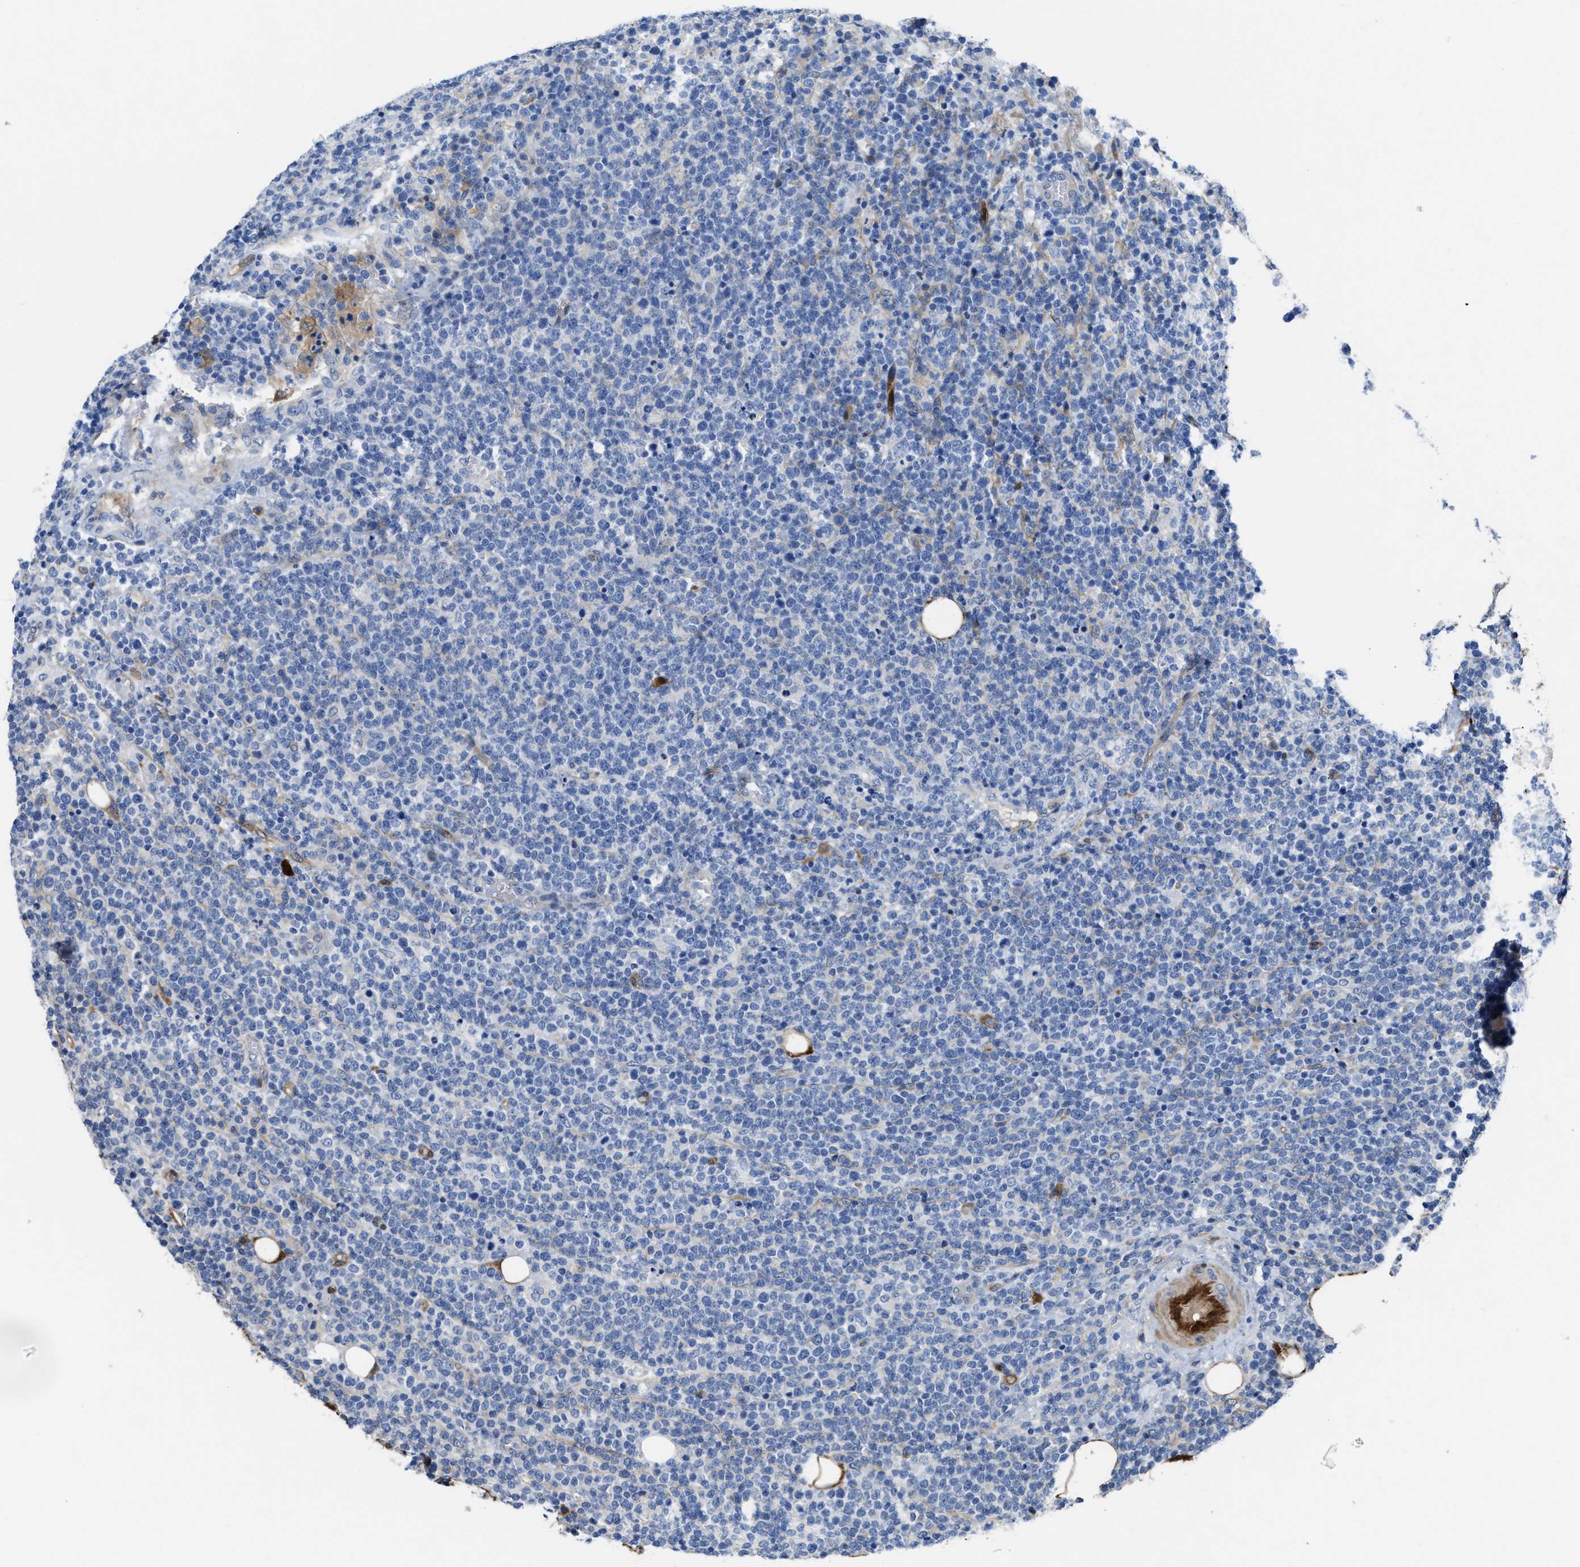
{"staining": {"intensity": "negative", "quantity": "none", "location": "none"}, "tissue": "lymphoma", "cell_type": "Tumor cells", "image_type": "cancer", "snomed": [{"axis": "morphology", "description": "Malignant lymphoma, non-Hodgkin's type, High grade"}, {"axis": "topography", "description": "Lymph node"}], "caption": "The histopathology image shows no significant staining in tumor cells of malignant lymphoma, non-Hodgkin's type (high-grade).", "gene": "ASS1", "patient": {"sex": "male", "age": 61}}